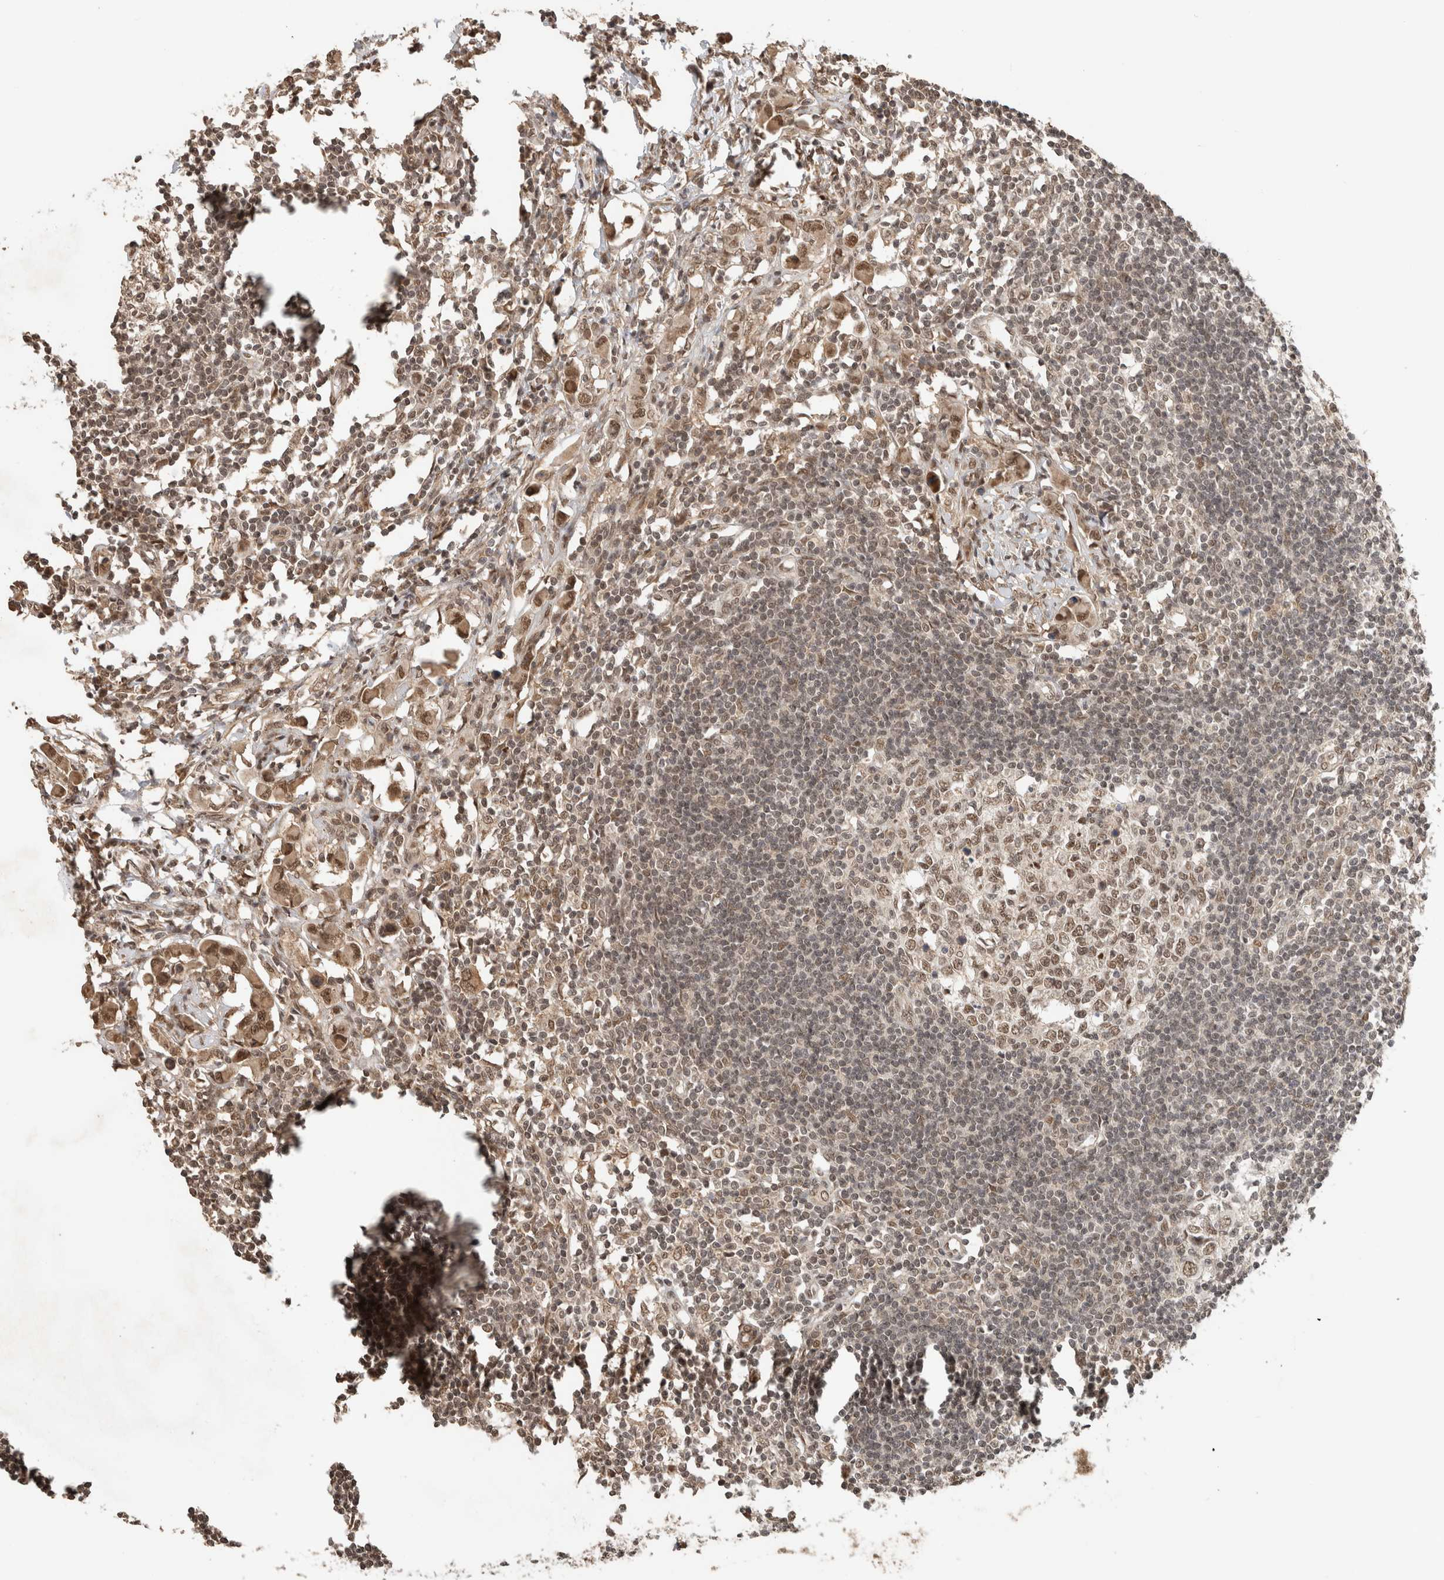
{"staining": {"intensity": "moderate", "quantity": ">75%", "location": "nuclear"}, "tissue": "lymph node", "cell_type": "Germinal center cells", "image_type": "normal", "snomed": [{"axis": "morphology", "description": "Normal tissue, NOS"}, {"axis": "morphology", "description": "Malignant melanoma, Metastatic site"}, {"axis": "topography", "description": "Lymph node"}], "caption": "This is an image of immunohistochemistry staining of unremarkable lymph node, which shows moderate positivity in the nuclear of germinal center cells.", "gene": "C1orf21", "patient": {"sex": "male", "age": 41}}